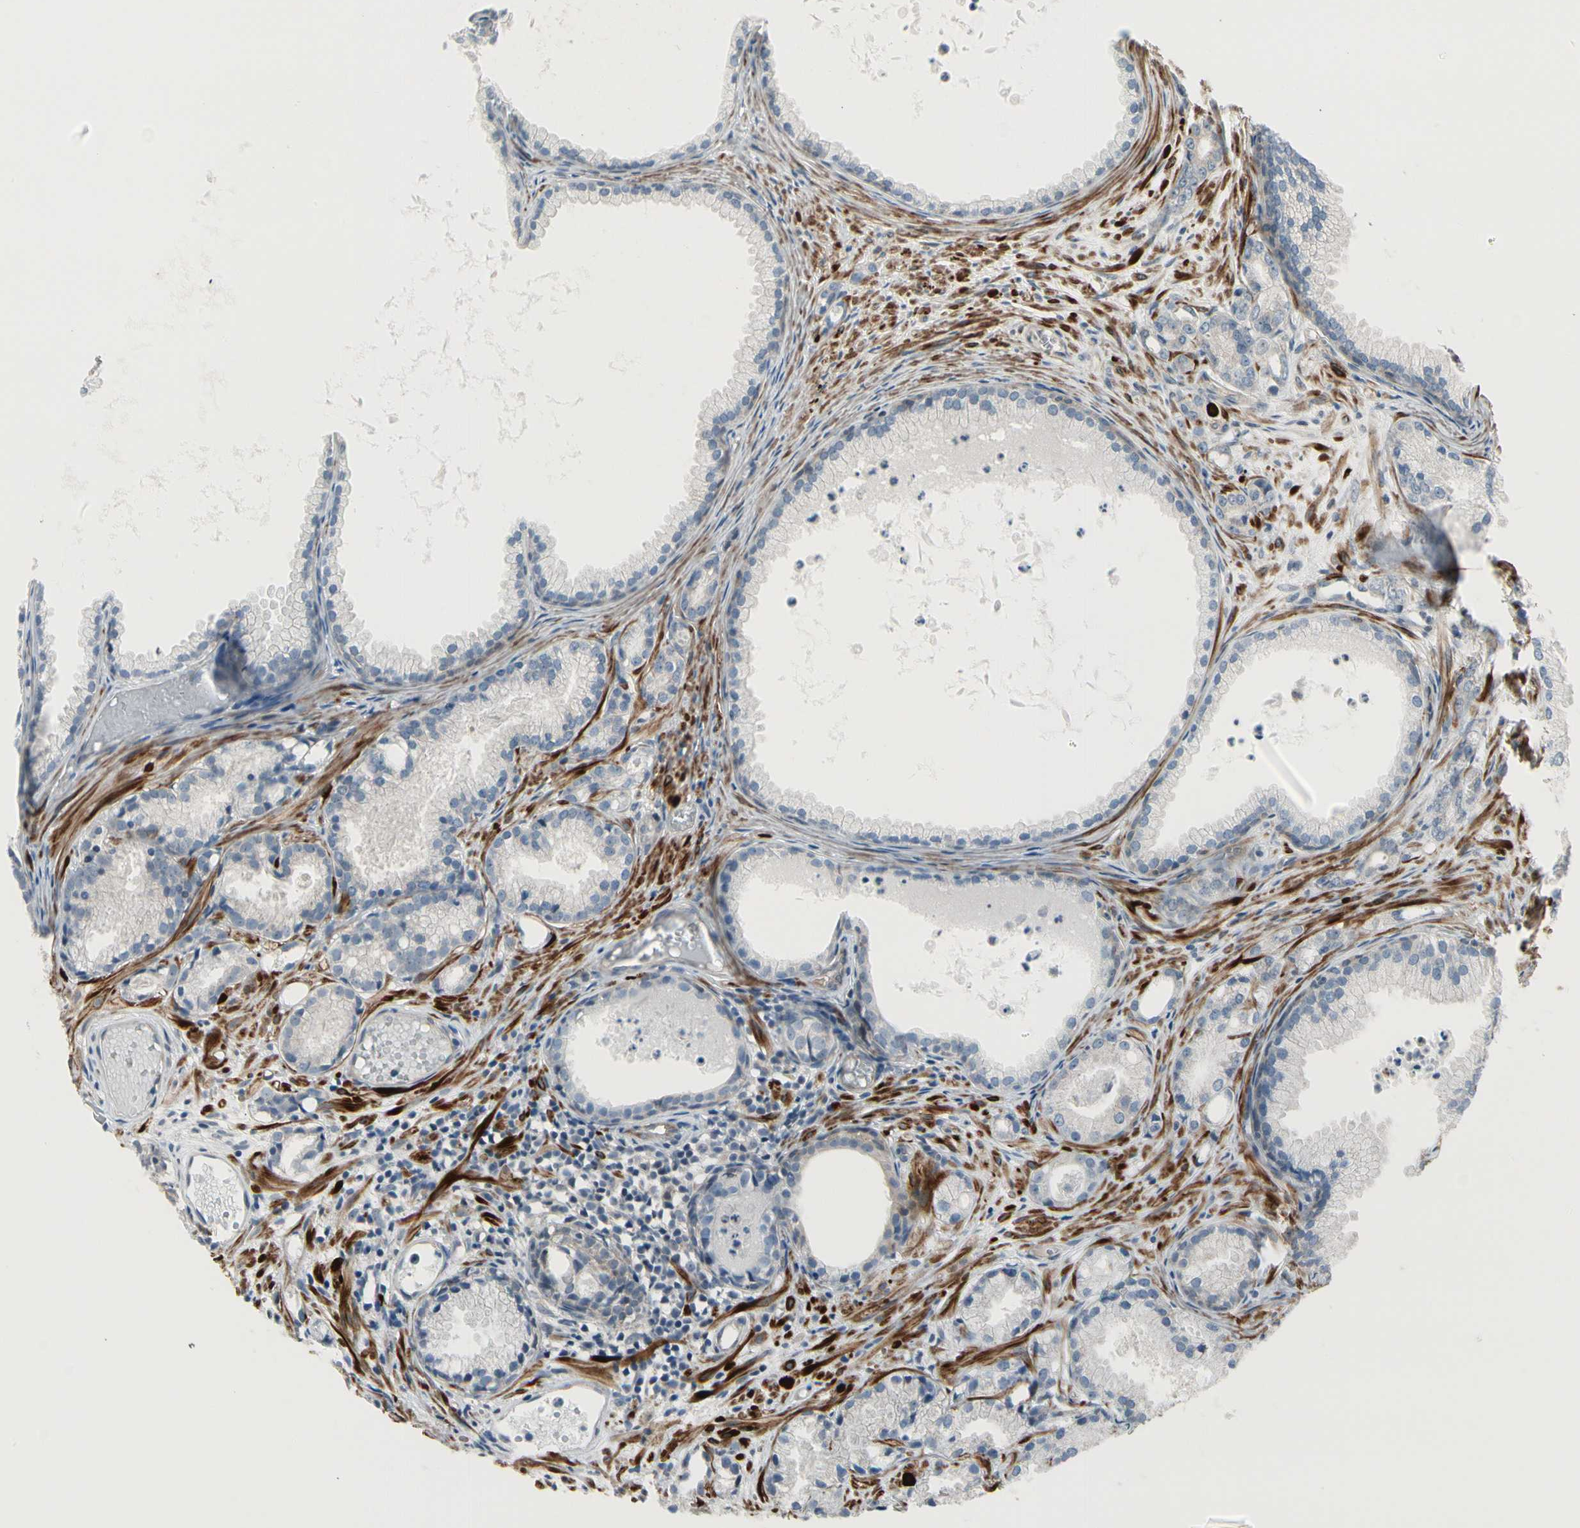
{"staining": {"intensity": "negative", "quantity": "none", "location": "none"}, "tissue": "prostate cancer", "cell_type": "Tumor cells", "image_type": "cancer", "snomed": [{"axis": "morphology", "description": "Adenocarcinoma, Low grade"}, {"axis": "topography", "description": "Prostate"}], "caption": "Immunohistochemistry (IHC) of prostate cancer (adenocarcinoma (low-grade)) demonstrates no staining in tumor cells.", "gene": "SVBP", "patient": {"sex": "male", "age": 72}}